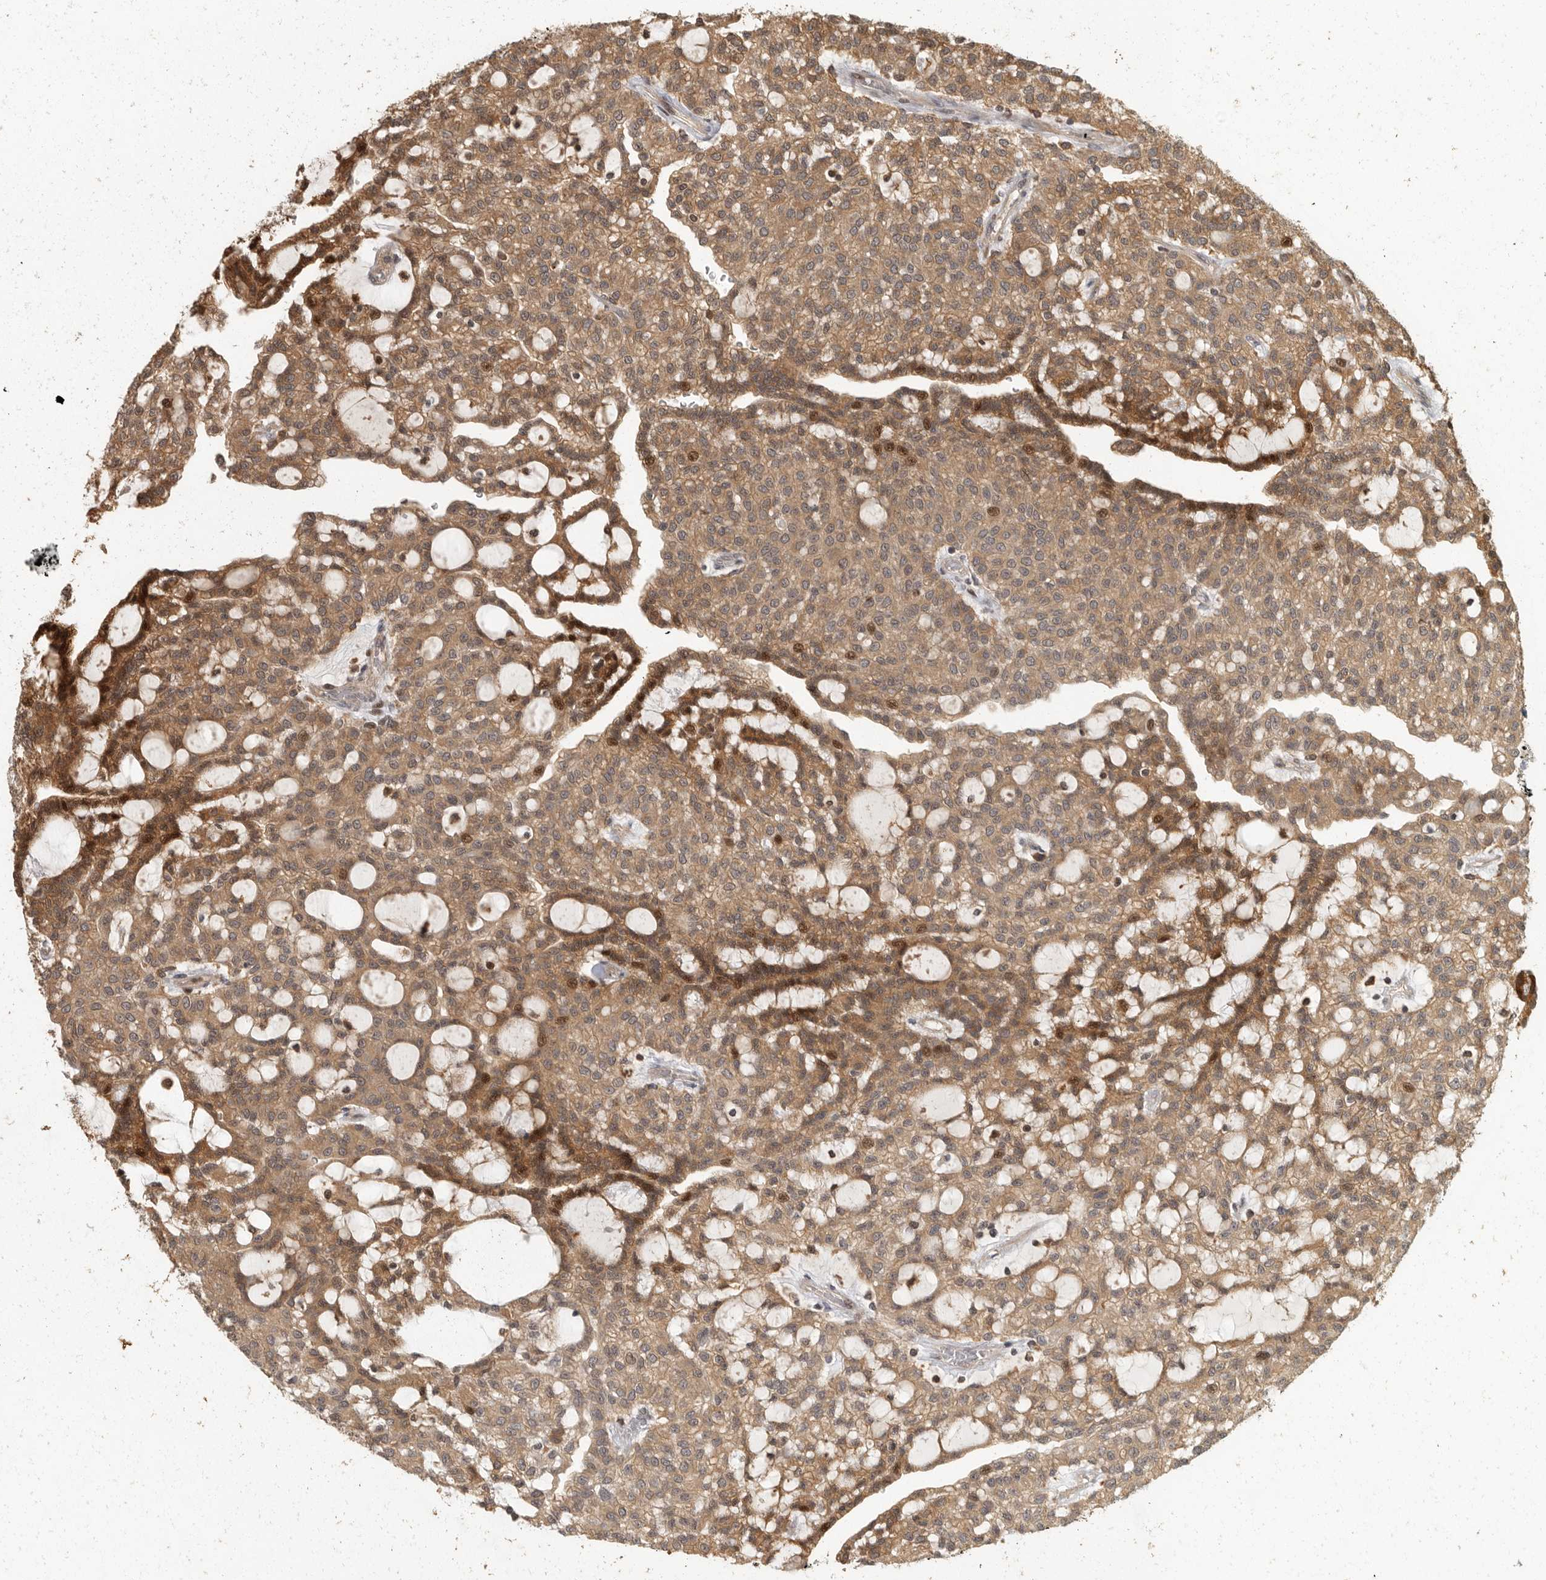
{"staining": {"intensity": "moderate", "quantity": ">75%", "location": "cytoplasmic/membranous,nuclear"}, "tissue": "renal cancer", "cell_type": "Tumor cells", "image_type": "cancer", "snomed": [{"axis": "morphology", "description": "Adenocarcinoma, NOS"}, {"axis": "topography", "description": "Kidney"}], "caption": "Adenocarcinoma (renal) stained with DAB immunohistochemistry exhibits medium levels of moderate cytoplasmic/membranous and nuclear expression in approximately >75% of tumor cells.", "gene": "SWT1", "patient": {"sex": "male", "age": 63}}